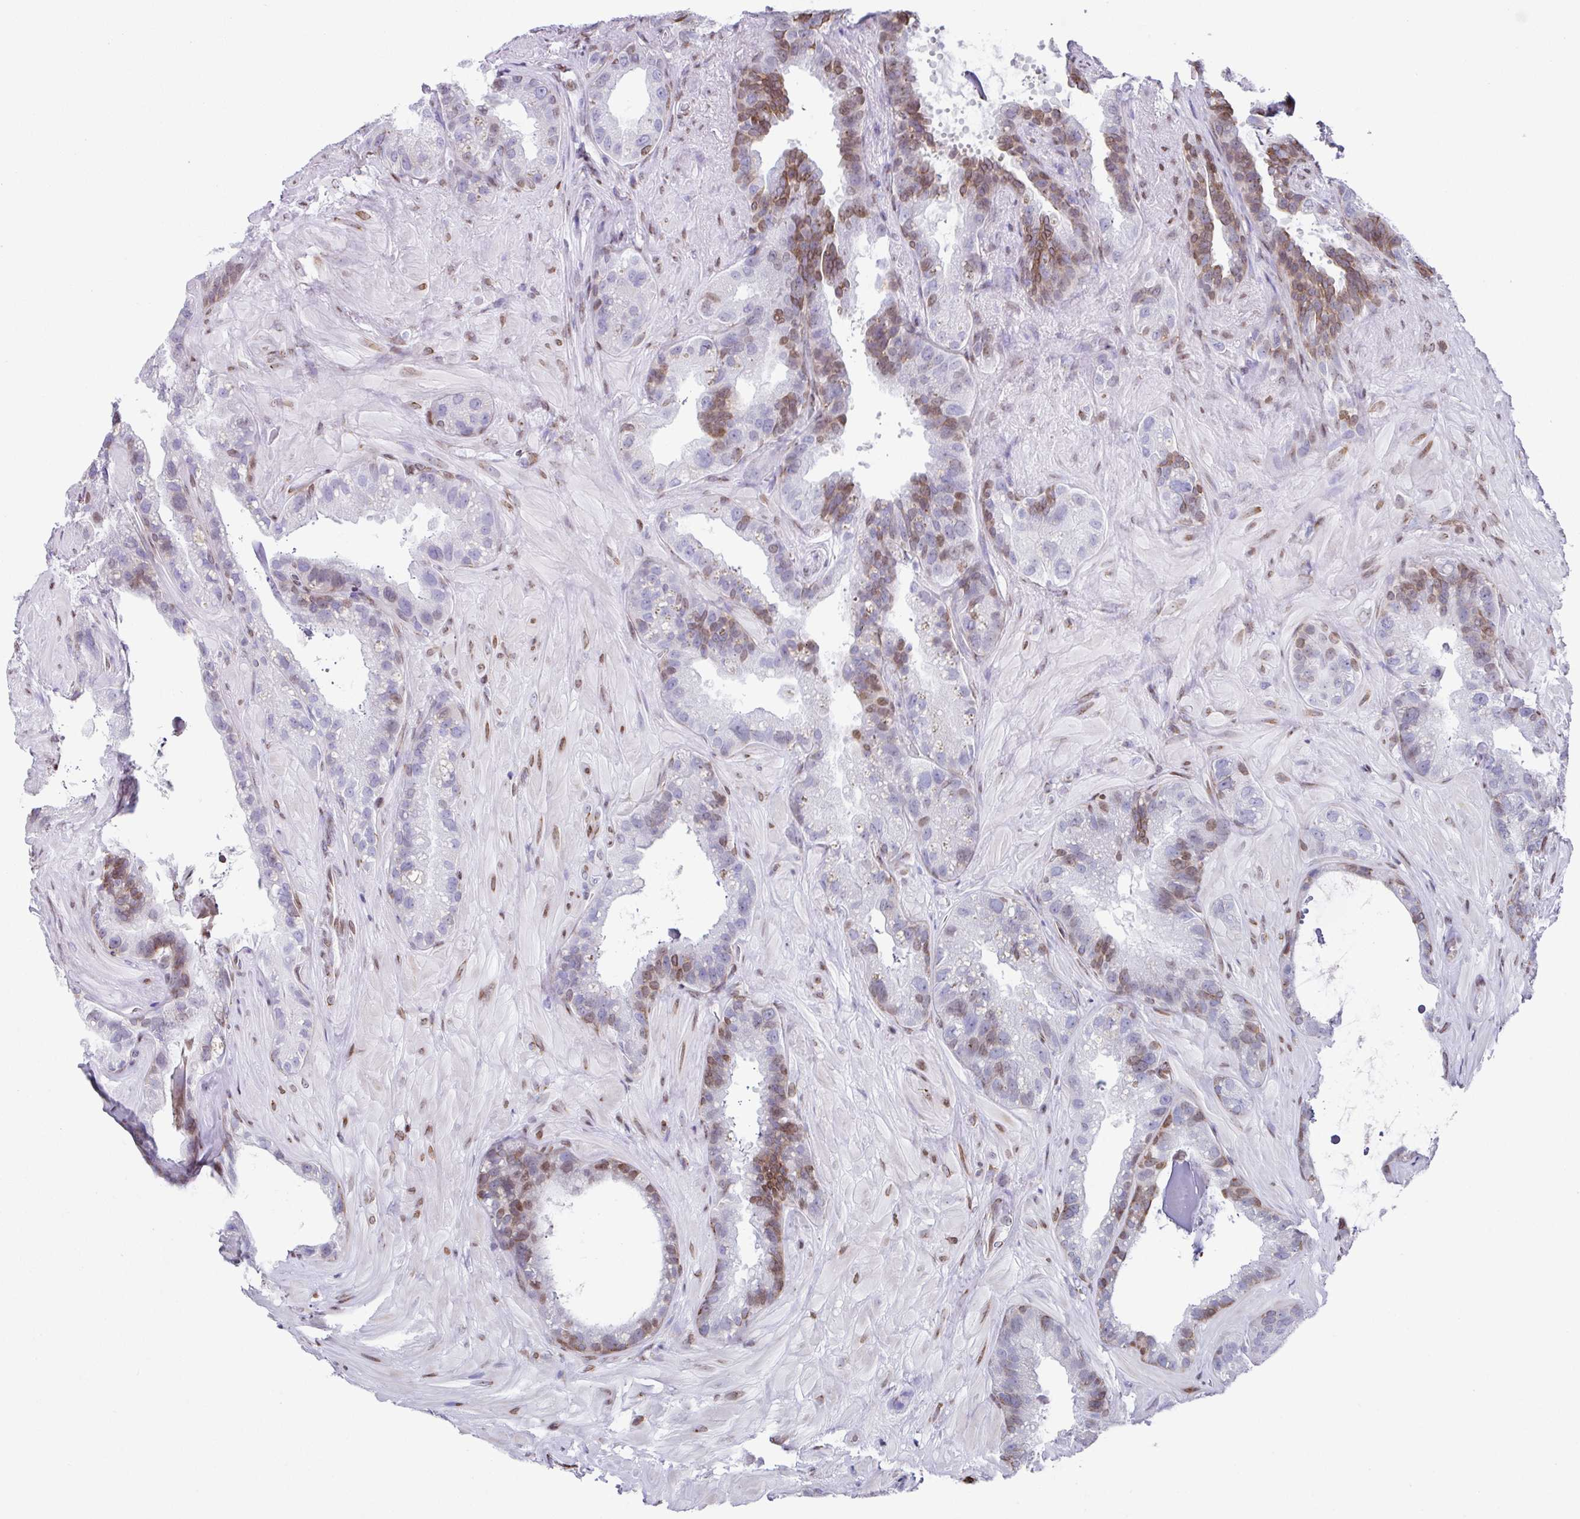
{"staining": {"intensity": "moderate", "quantity": "25%-75%", "location": "nuclear"}, "tissue": "seminal vesicle", "cell_type": "Glandular cells", "image_type": "normal", "snomed": [{"axis": "morphology", "description": "Normal tissue, NOS"}, {"axis": "topography", "description": "Seminal veicle"}, {"axis": "topography", "description": "Peripheral nerve tissue"}], "caption": "The immunohistochemical stain highlights moderate nuclear expression in glandular cells of unremarkable seminal vesicle. The staining was performed using DAB to visualize the protein expression in brown, while the nuclei were stained in blue with hematoxylin (Magnification: 20x).", "gene": "TCF3", "patient": {"sex": "male", "age": 76}}